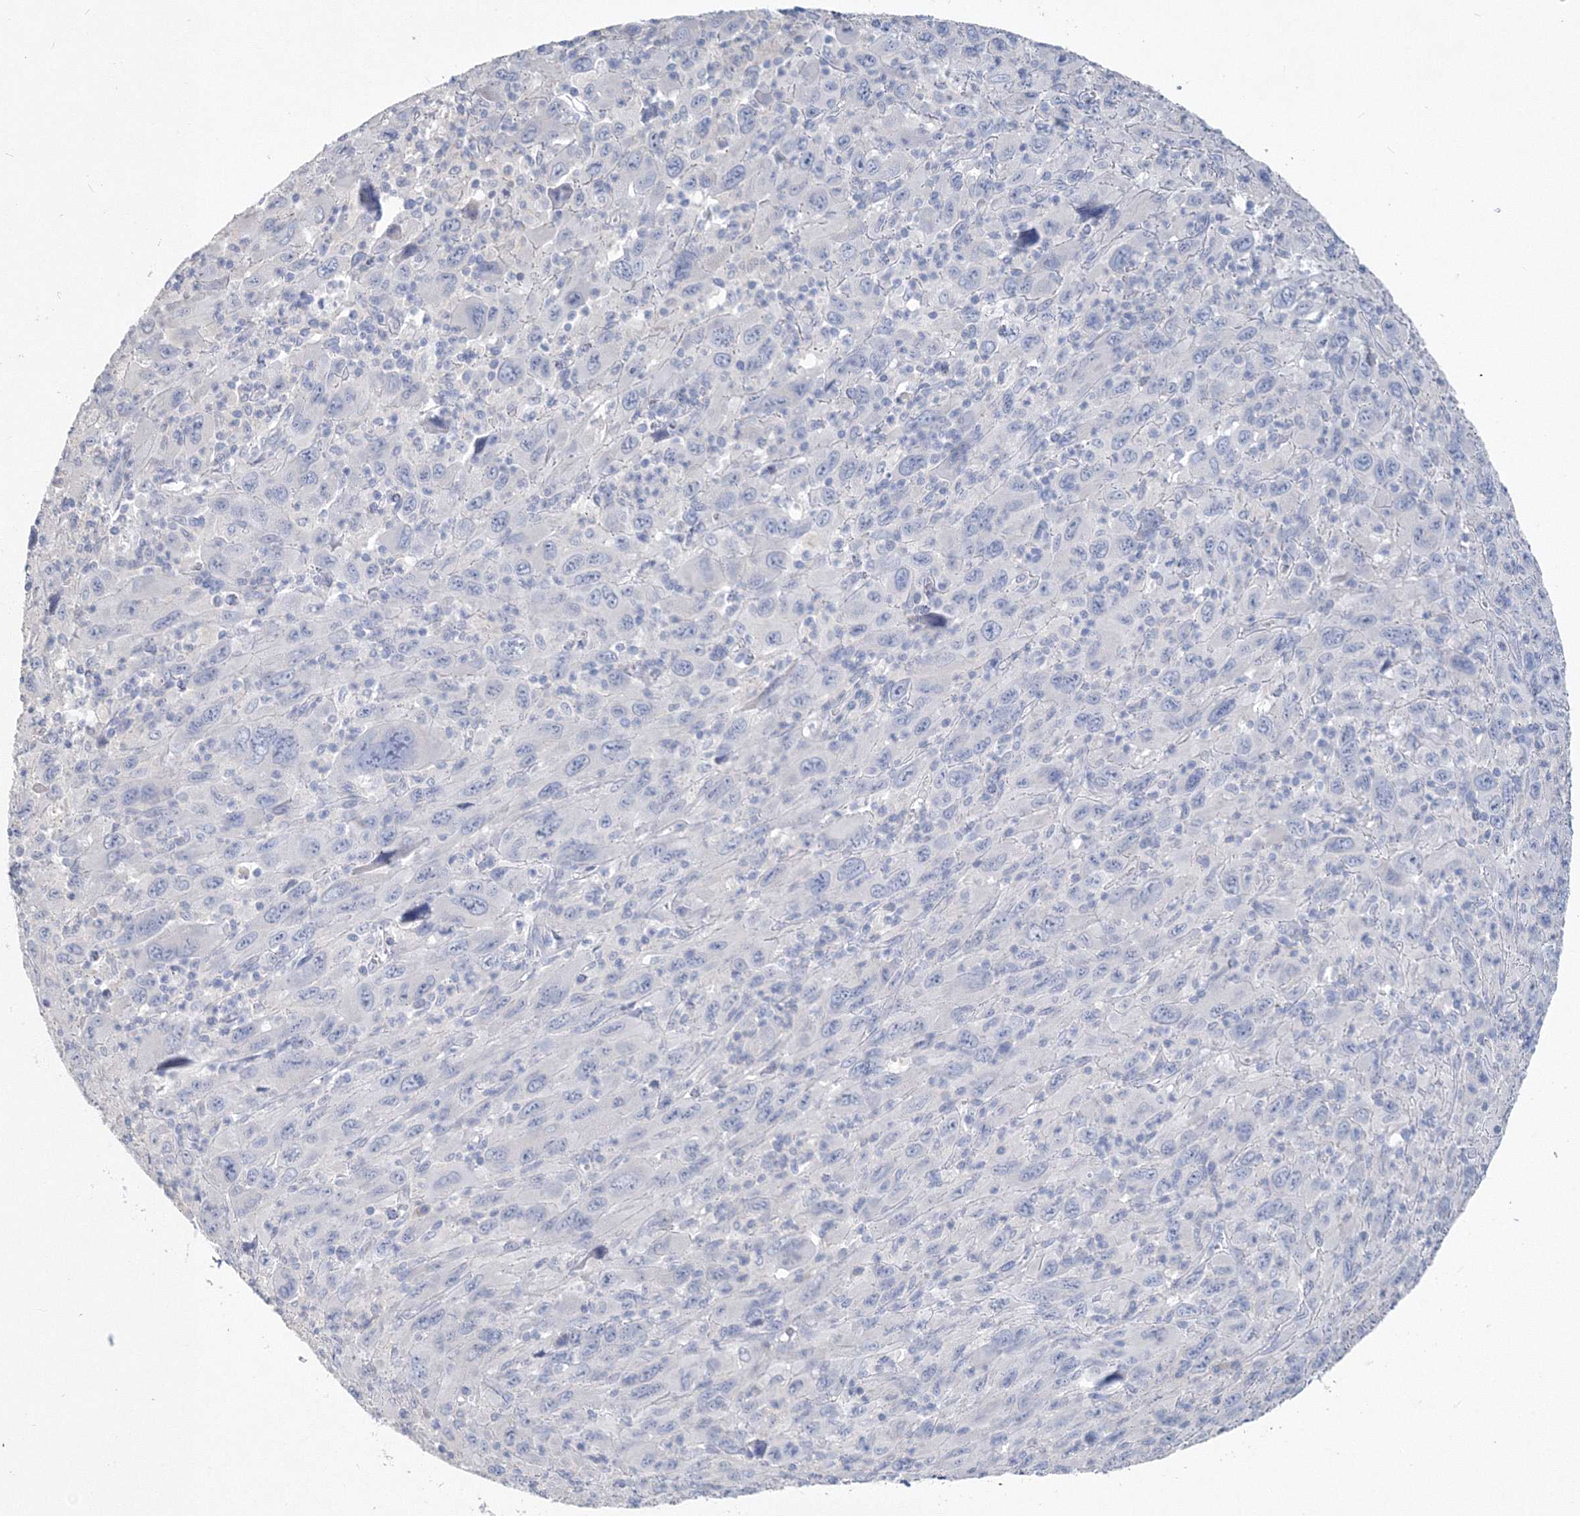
{"staining": {"intensity": "negative", "quantity": "none", "location": "none"}, "tissue": "melanoma", "cell_type": "Tumor cells", "image_type": "cancer", "snomed": [{"axis": "morphology", "description": "Malignant melanoma, Metastatic site"}, {"axis": "topography", "description": "Skin"}], "caption": "An image of human malignant melanoma (metastatic site) is negative for staining in tumor cells. (DAB (3,3'-diaminobenzidine) immunohistochemistry with hematoxylin counter stain).", "gene": "OSBPL6", "patient": {"sex": "female", "age": 56}}